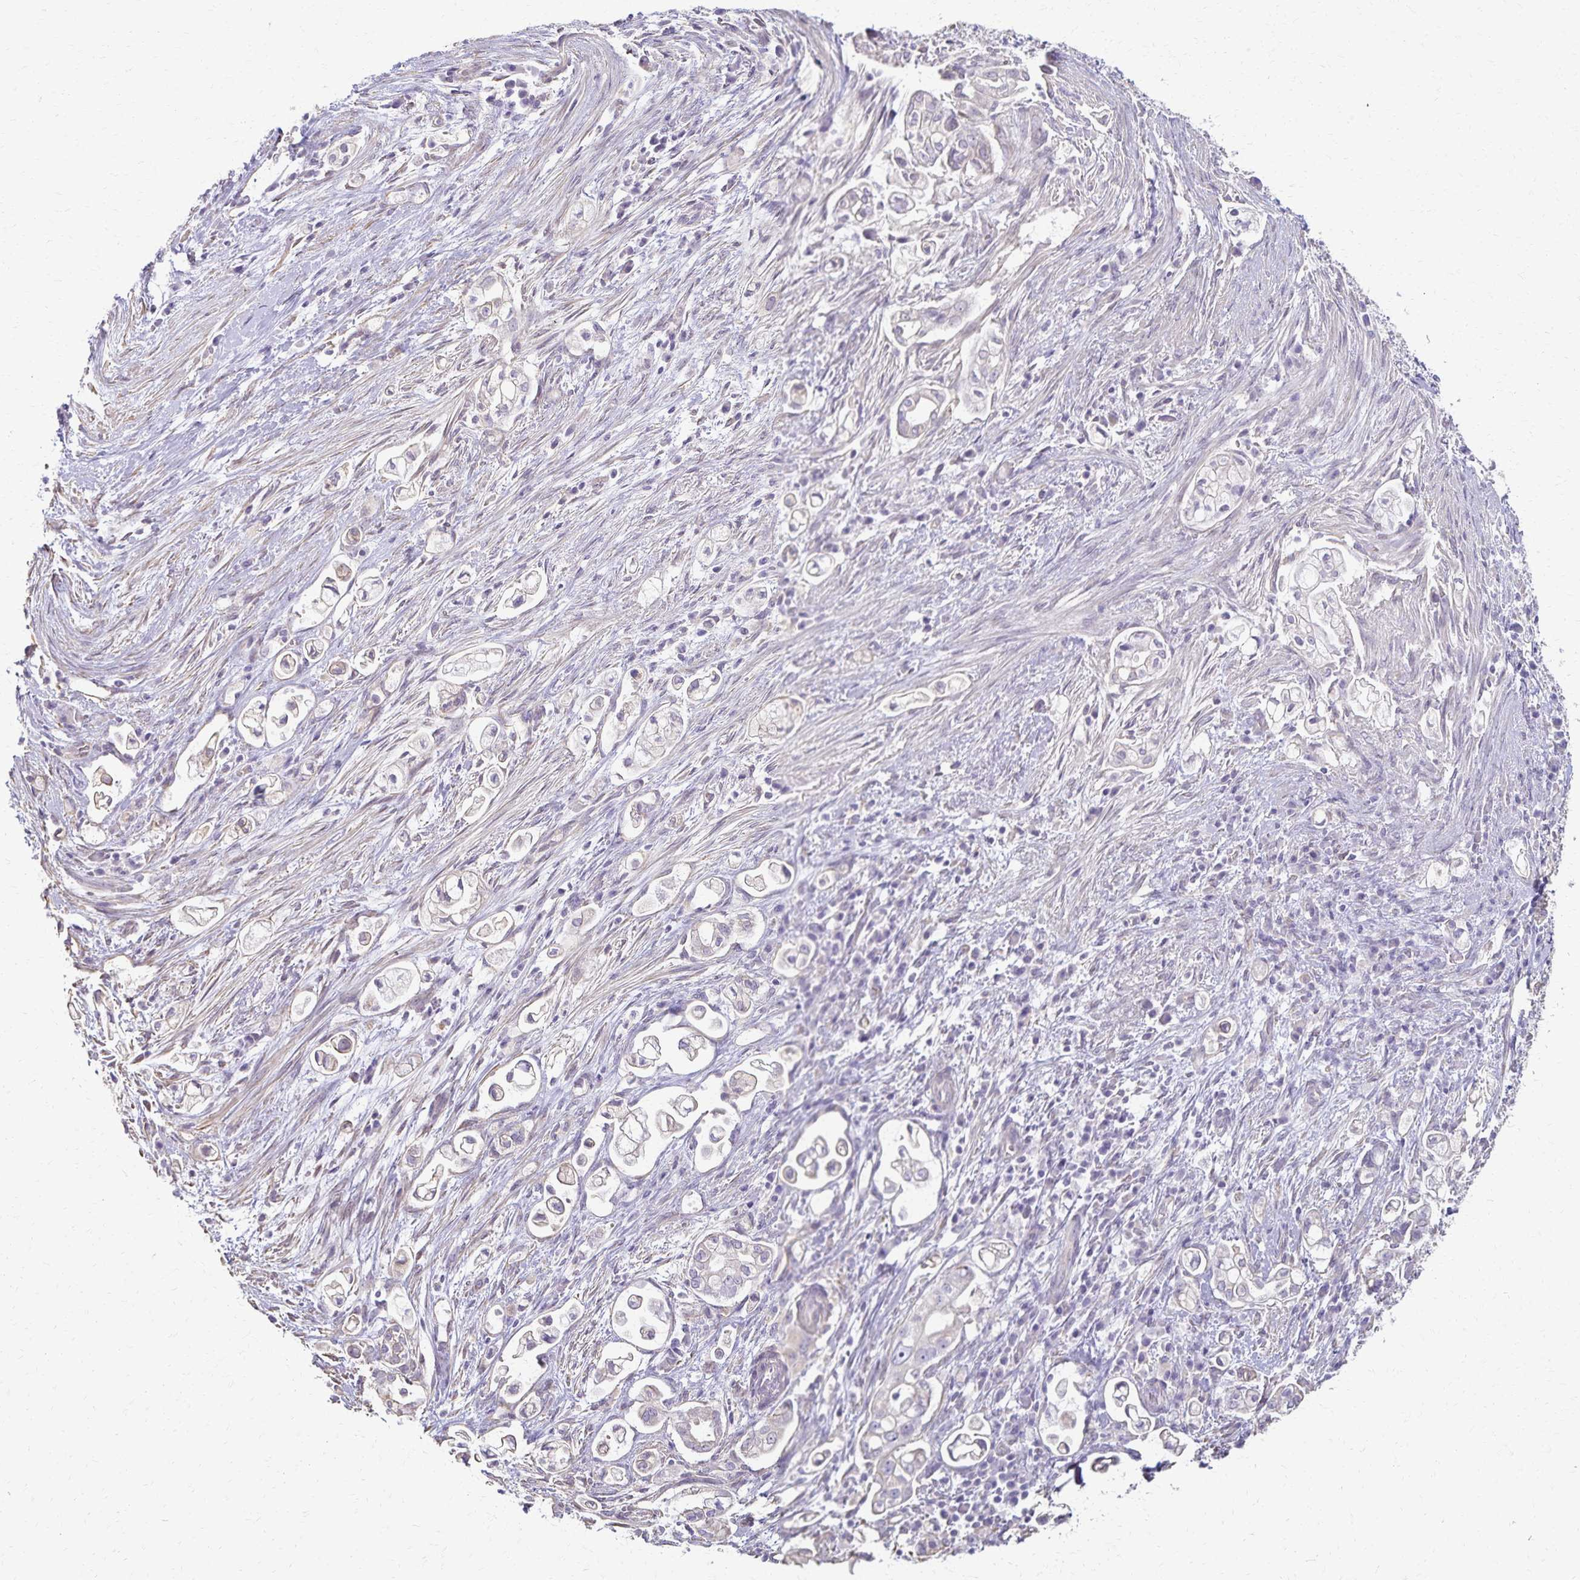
{"staining": {"intensity": "weak", "quantity": "<25%", "location": "cytoplasmic/membranous"}, "tissue": "pancreatic cancer", "cell_type": "Tumor cells", "image_type": "cancer", "snomed": [{"axis": "morphology", "description": "Adenocarcinoma, NOS"}, {"axis": "topography", "description": "Pancreas"}], "caption": "DAB (3,3'-diaminobenzidine) immunohistochemical staining of pancreatic adenocarcinoma displays no significant positivity in tumor cells.", "gene": "KISS1", "patient": {"sex": "female", "age": 69}}